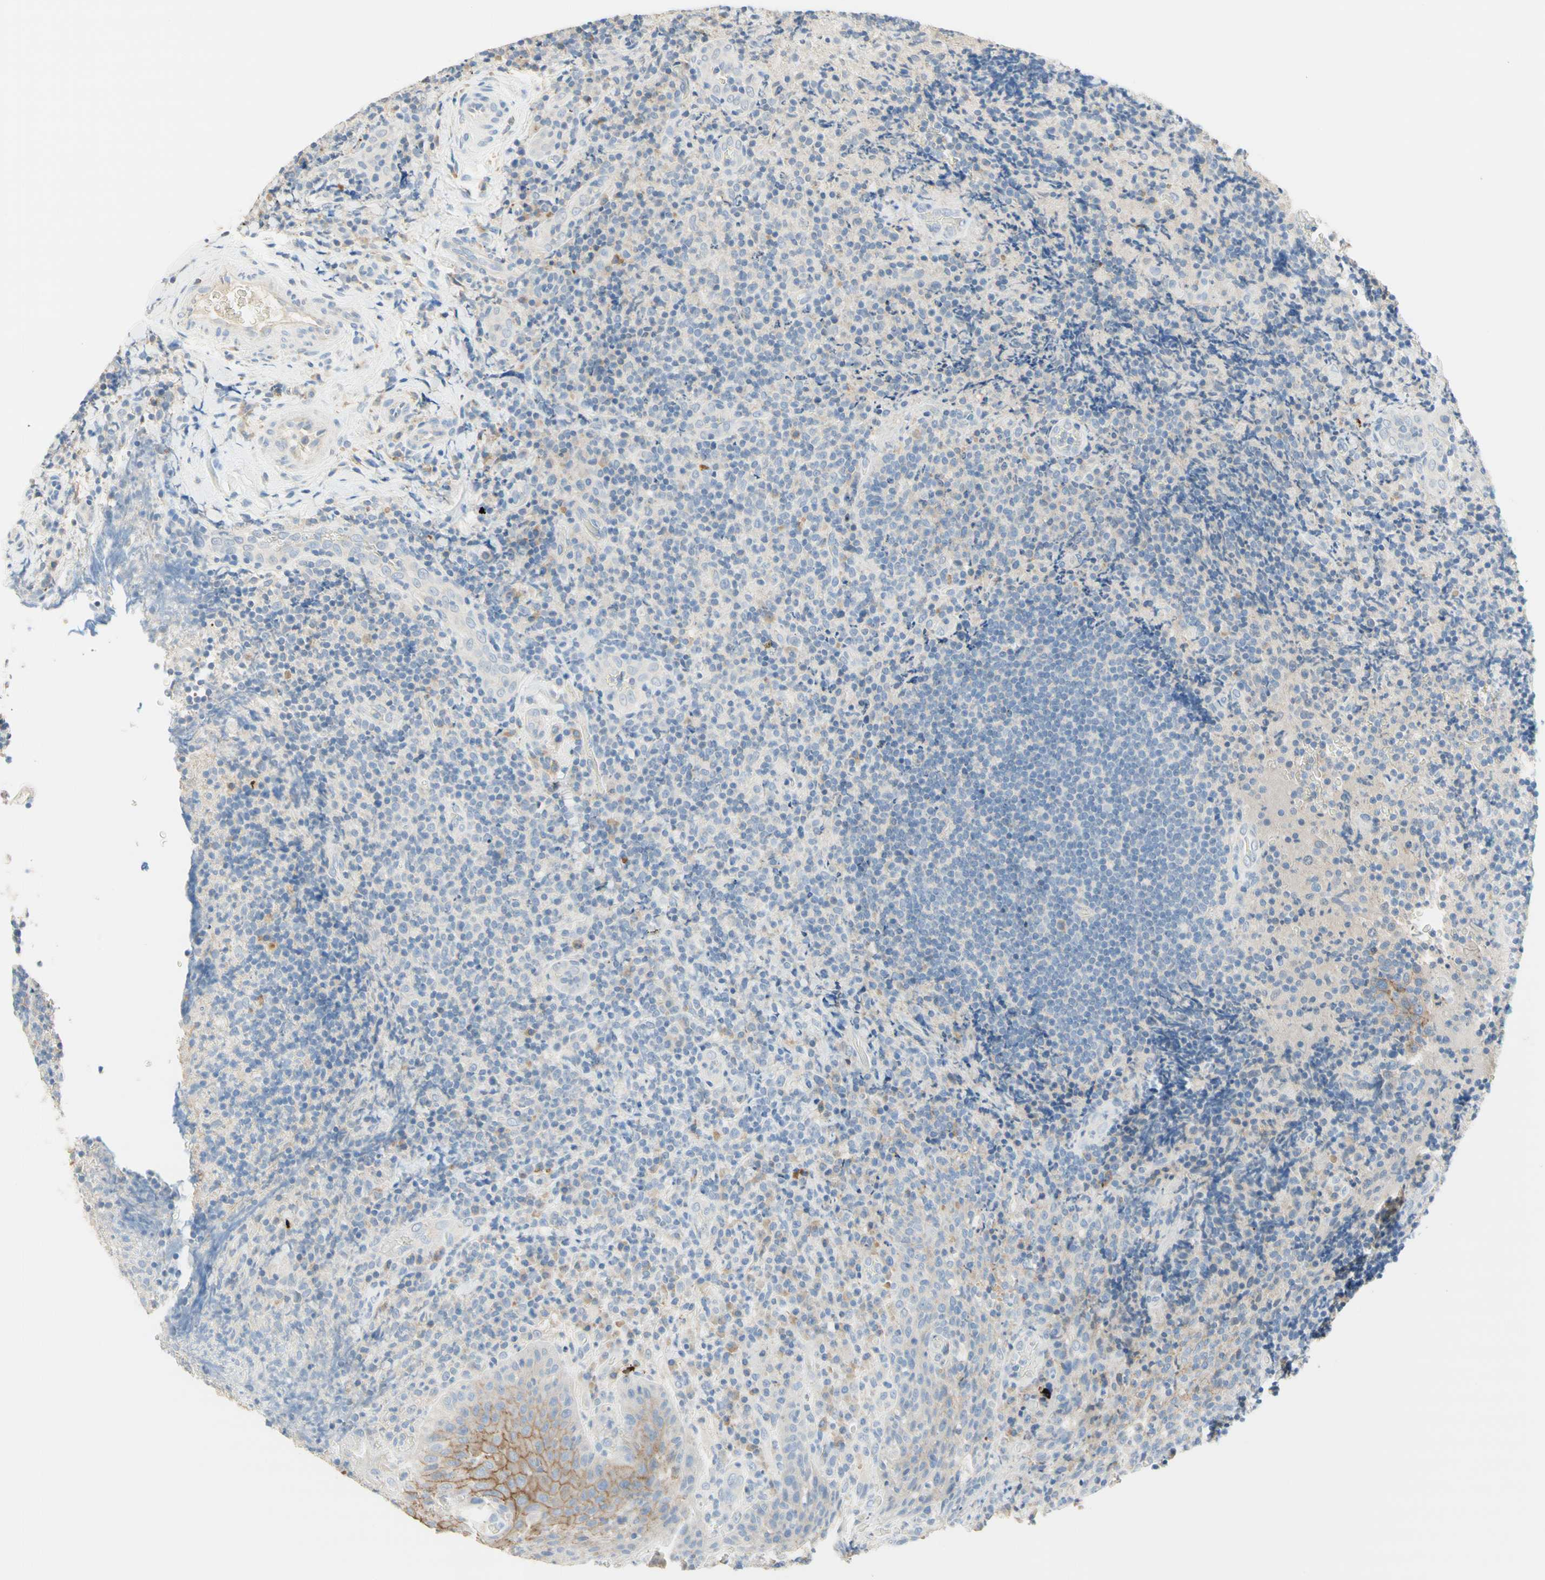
{"staining": {"intensity": "negative", "quantity": "none", "location": "none"}, "tissue": "lymphoma", "cell_type": "Tumor cells", "image_type": "cancer", "snomed": [{"axis": "morphology", "description": "Malignant lymphoma, non-Hodgkin's type, High grade"}, {"axis": "topography", "description": "Tonsil"}], "caption": "Lymphoma was stained to show a protein in brown. There is no significant staining in tumor cells.", "gene": "NECTIN4", "patient": {"sex": "female", "age": 36}}